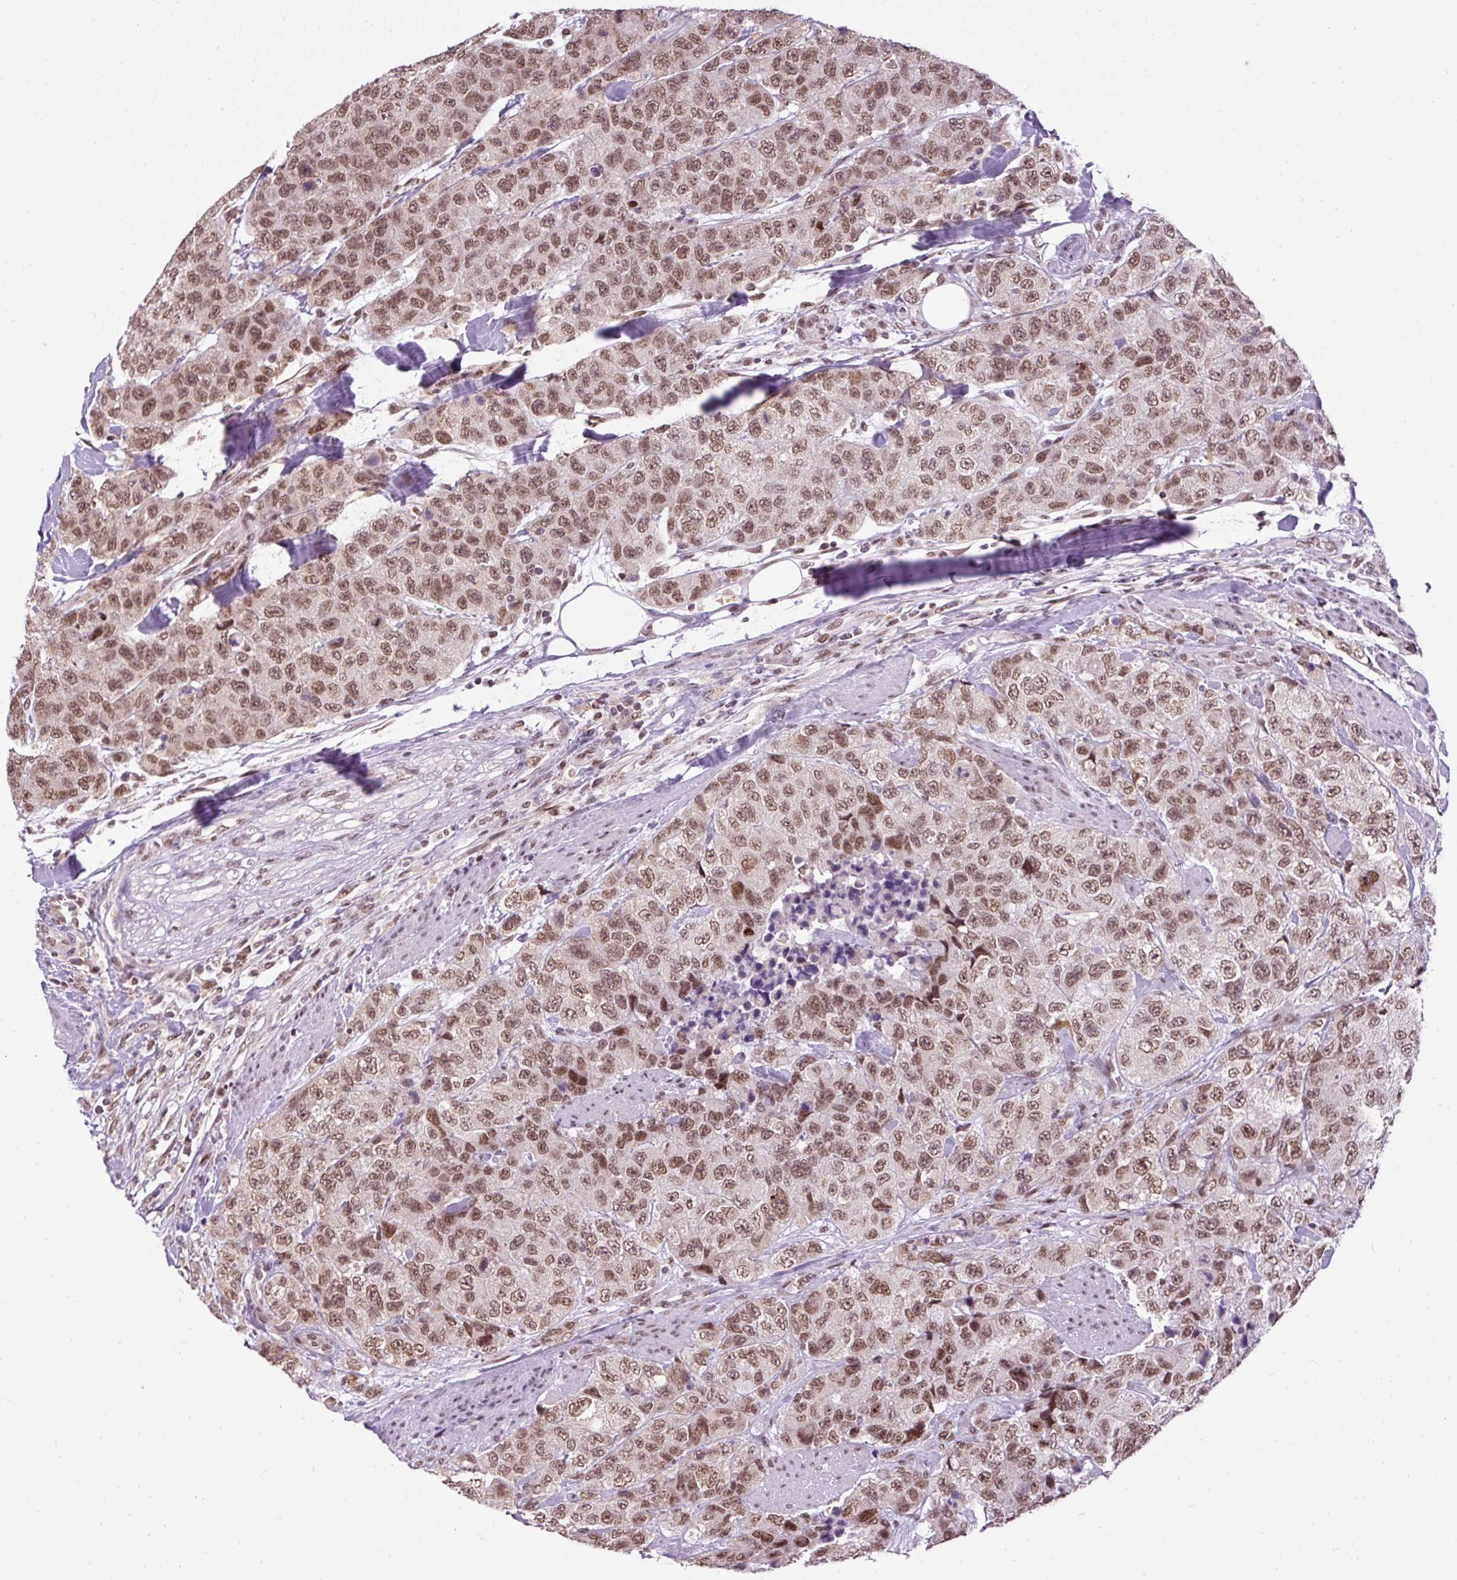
{"staining": {"intensity": "moderate", "quantity": ">75%", "location": "nuclear"}, "tissue": "urothelial cancer", "cell_type": "Tumor cells", "image_type": "cancer", "snomed": [{"axis": "morphology", "description": "Urothelial carcinoma, High grade"}, {"axis": "topography", "description": "Urinary bladder"}], "caption": "A medium amount of moderate nuclear positivity is appreciated in approximately >75% of tumor cells in urothelial cancer tissue.", "gene": "ZNF672", "patient": {"sex": "female", "age": 78}}